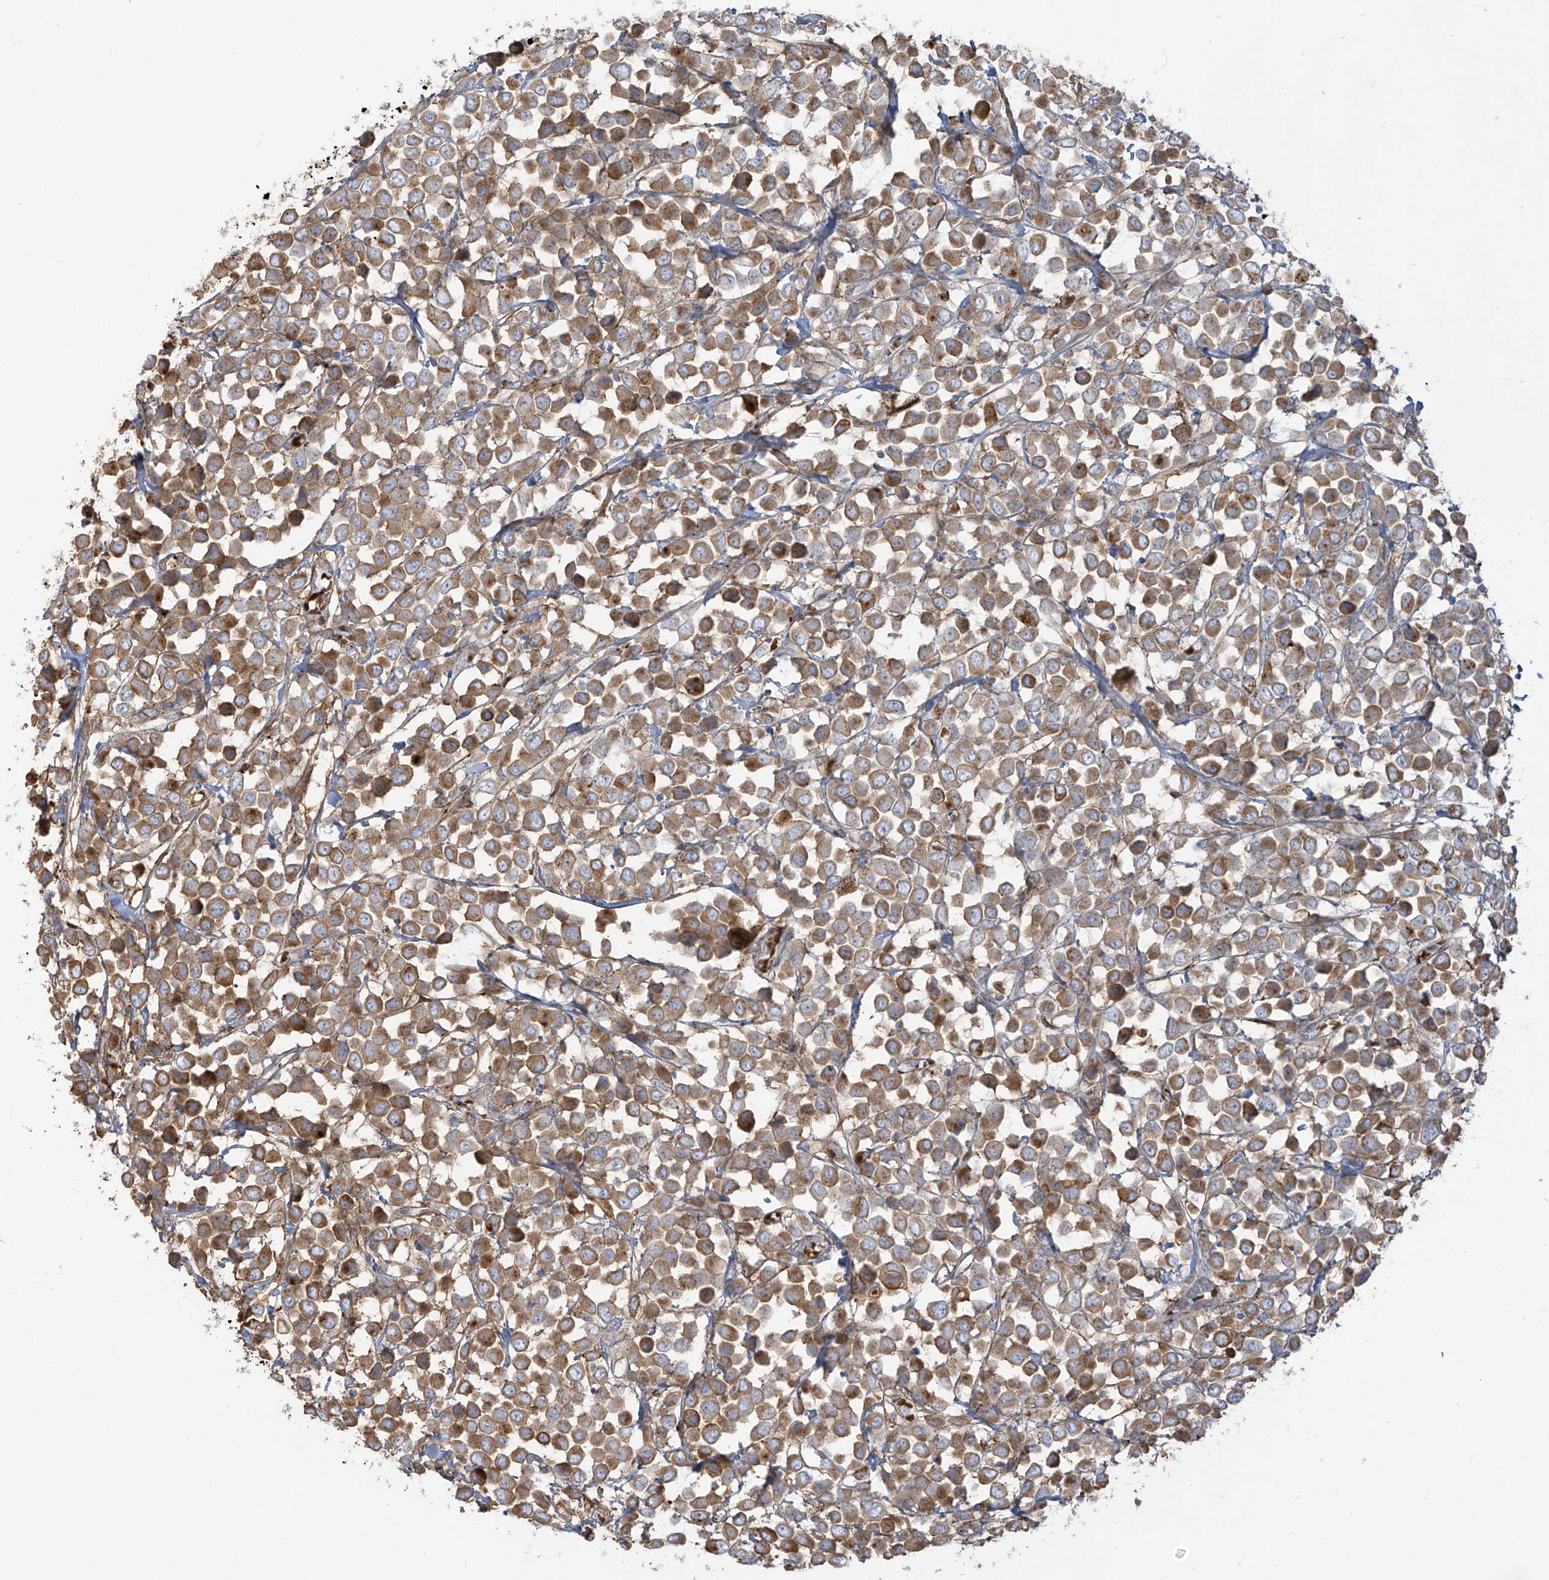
{"staining": {"intensity": "moderate", "quantity": ">75%", "location": "cytoplasmic/membranous"}, "tissue": "breast cancer", "cell_type": "Tumor cells", "image_type": "cancer", "snomed": [{"axis": "morphology", "description": "Duct carcinoma"}, {"axis": "topography", "description": "Breast"}], "caption": "This is an image of immunohistochemistry staining of intraductal carcinoma (breast), which shows moderate staining in the cytoplasmic/membranous of tumor cells.", "gene": "ZGRF1", "patient": {"sex": "female", "age": 61}}